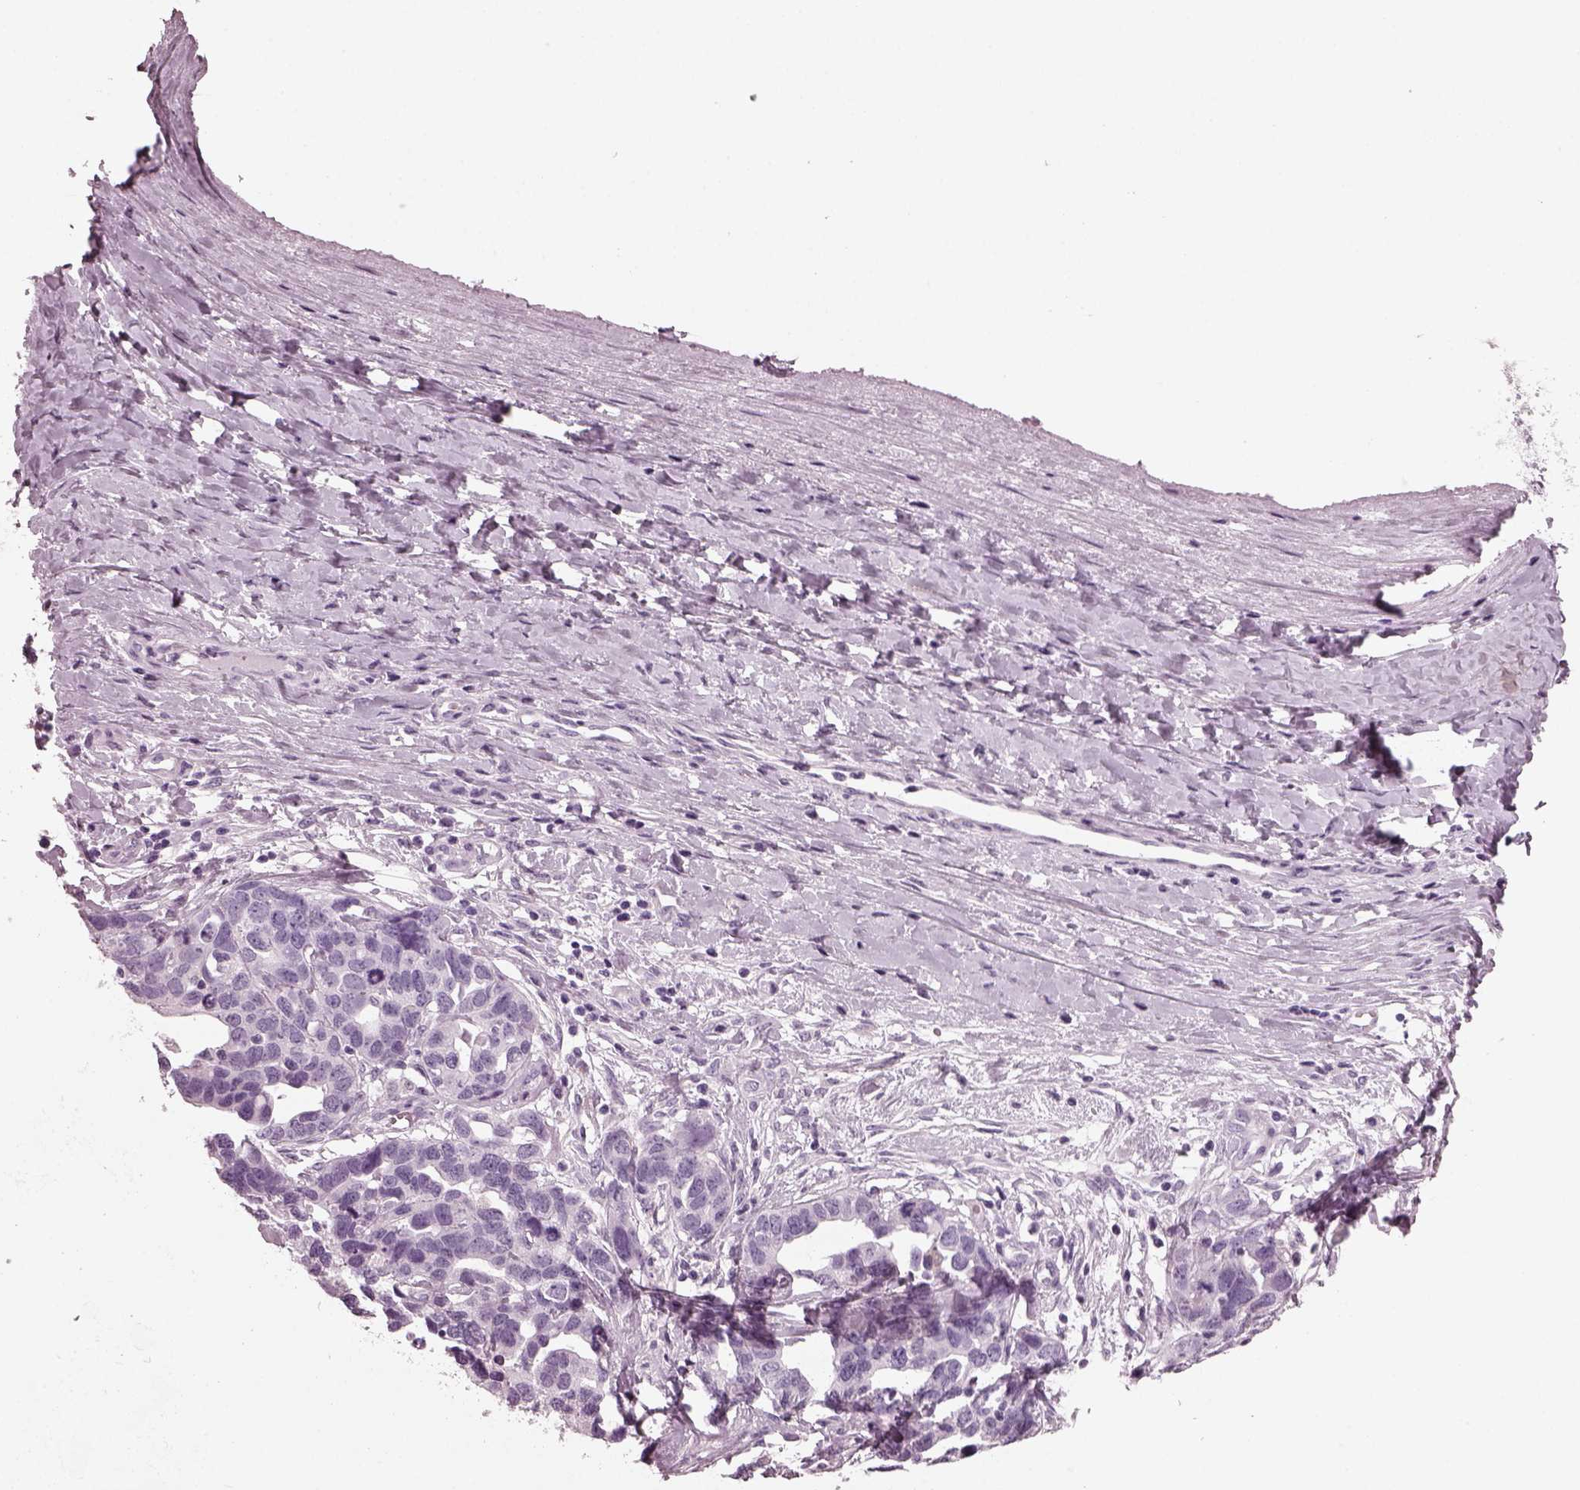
{"staining": {"intensity": "negative", "quantity": "none", "location": "none"}, "tissue": "ovarian cancer", "cell_type": "Tumor cells", "image_type": "cancer", "snomed": [{"axis": "morphology", "description": "Cystadenocarcinoma, serous, NOS"}, {"axis": "topography", "description": "Ovary"}], "caption": "A high-resolution photomicrograph shows immunohistochemistry staining of ovarian cancer (serous cystadenocarcinoma), which demonstrates no significant staining in tumor cells.", "gene": "RCVRN", "patient": {"sex": "female", "age": 54}}